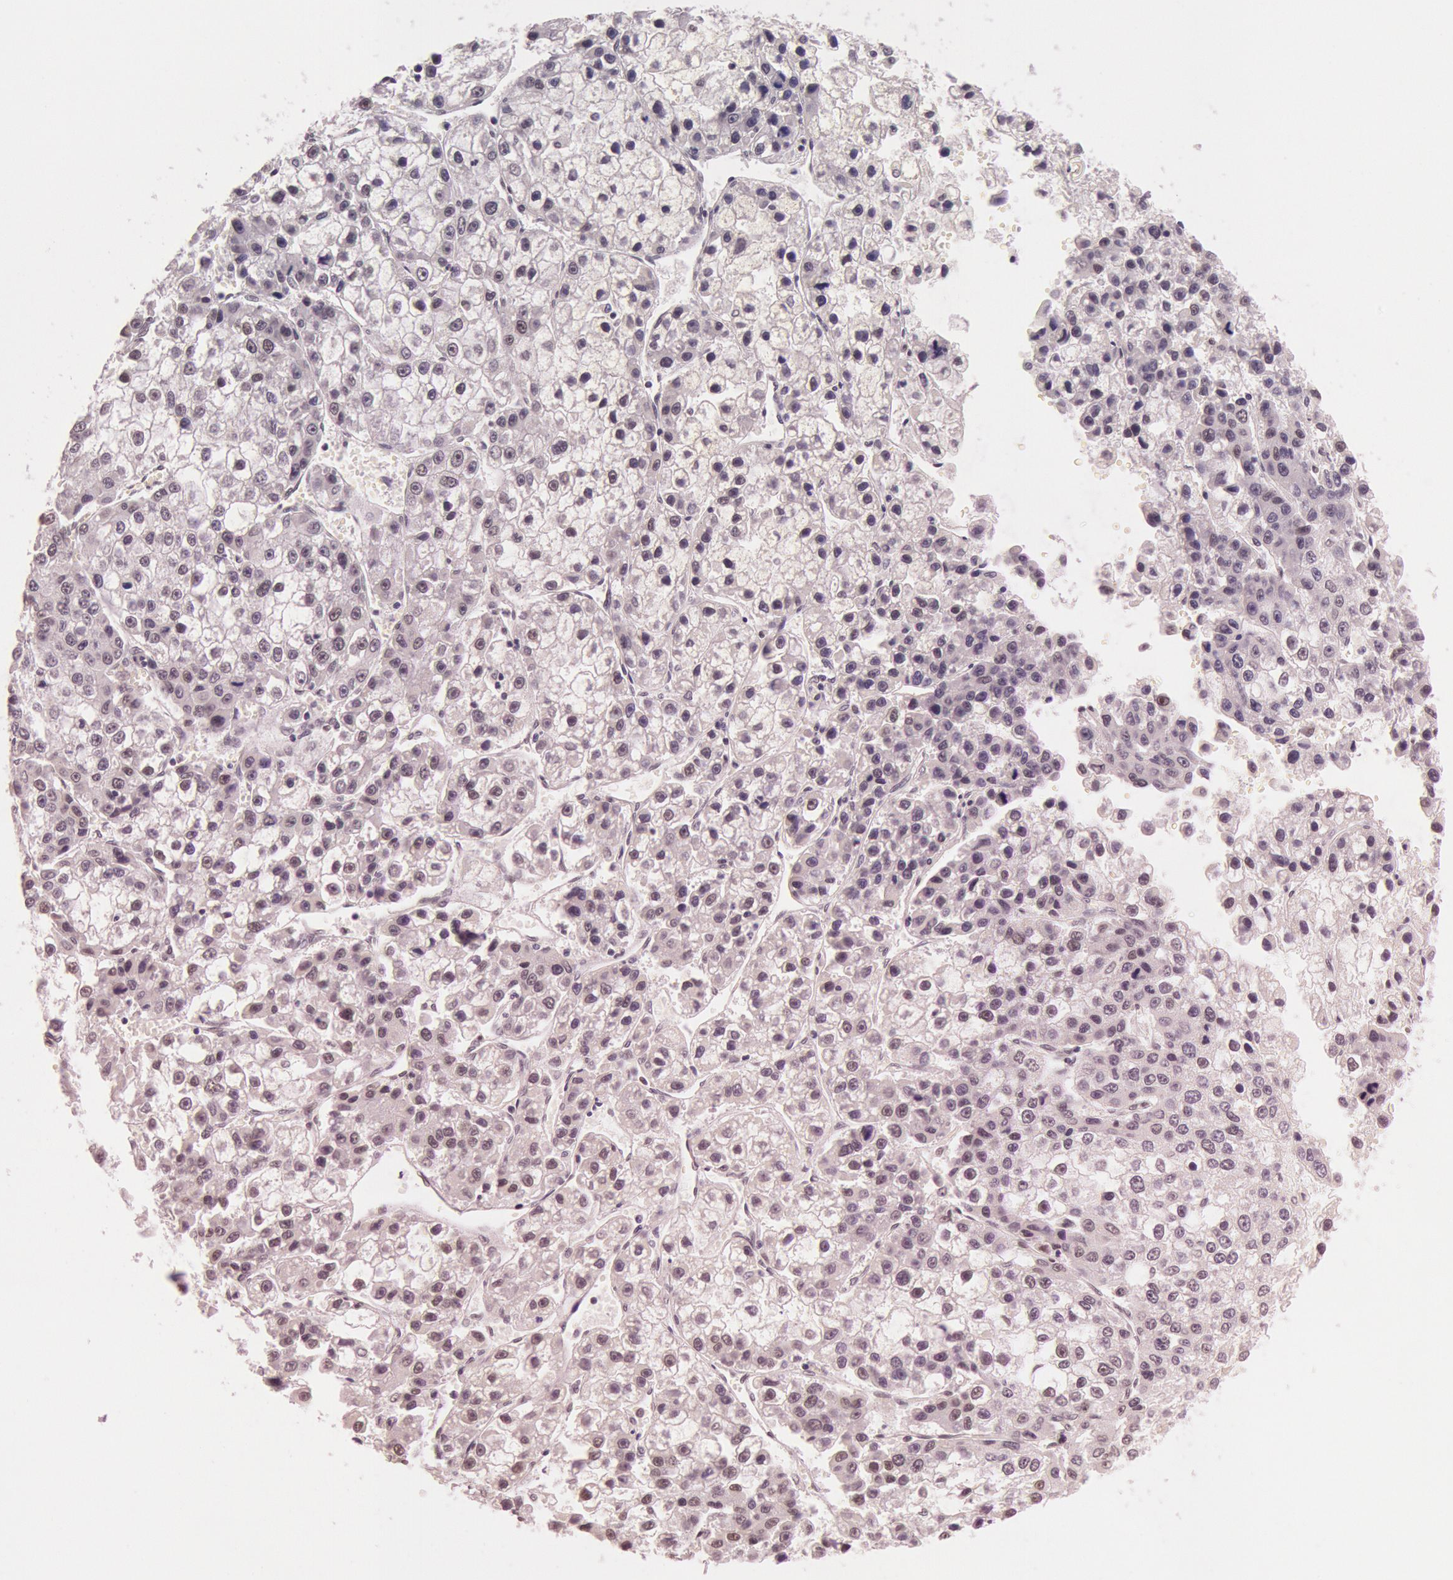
{"staining": {"intensity": "weak", "quantity": "<25%", "location": "nuclear"}, "tissue": "liver cancer", "cell_type": "Tumor cells", "image_type": "cancer", "snomed": [{"axis": "morphology", "description": "Carcinoma, Hepatocellular, NOS"}, {"axis": "topography", "description": "Liver"}], "caption": "Protein analysis of liver hepatocellular carcinoma reveals no significant positivity in tumor cells.", "gene": "TASL", "patient": {"sex": "female", "age": 66}}